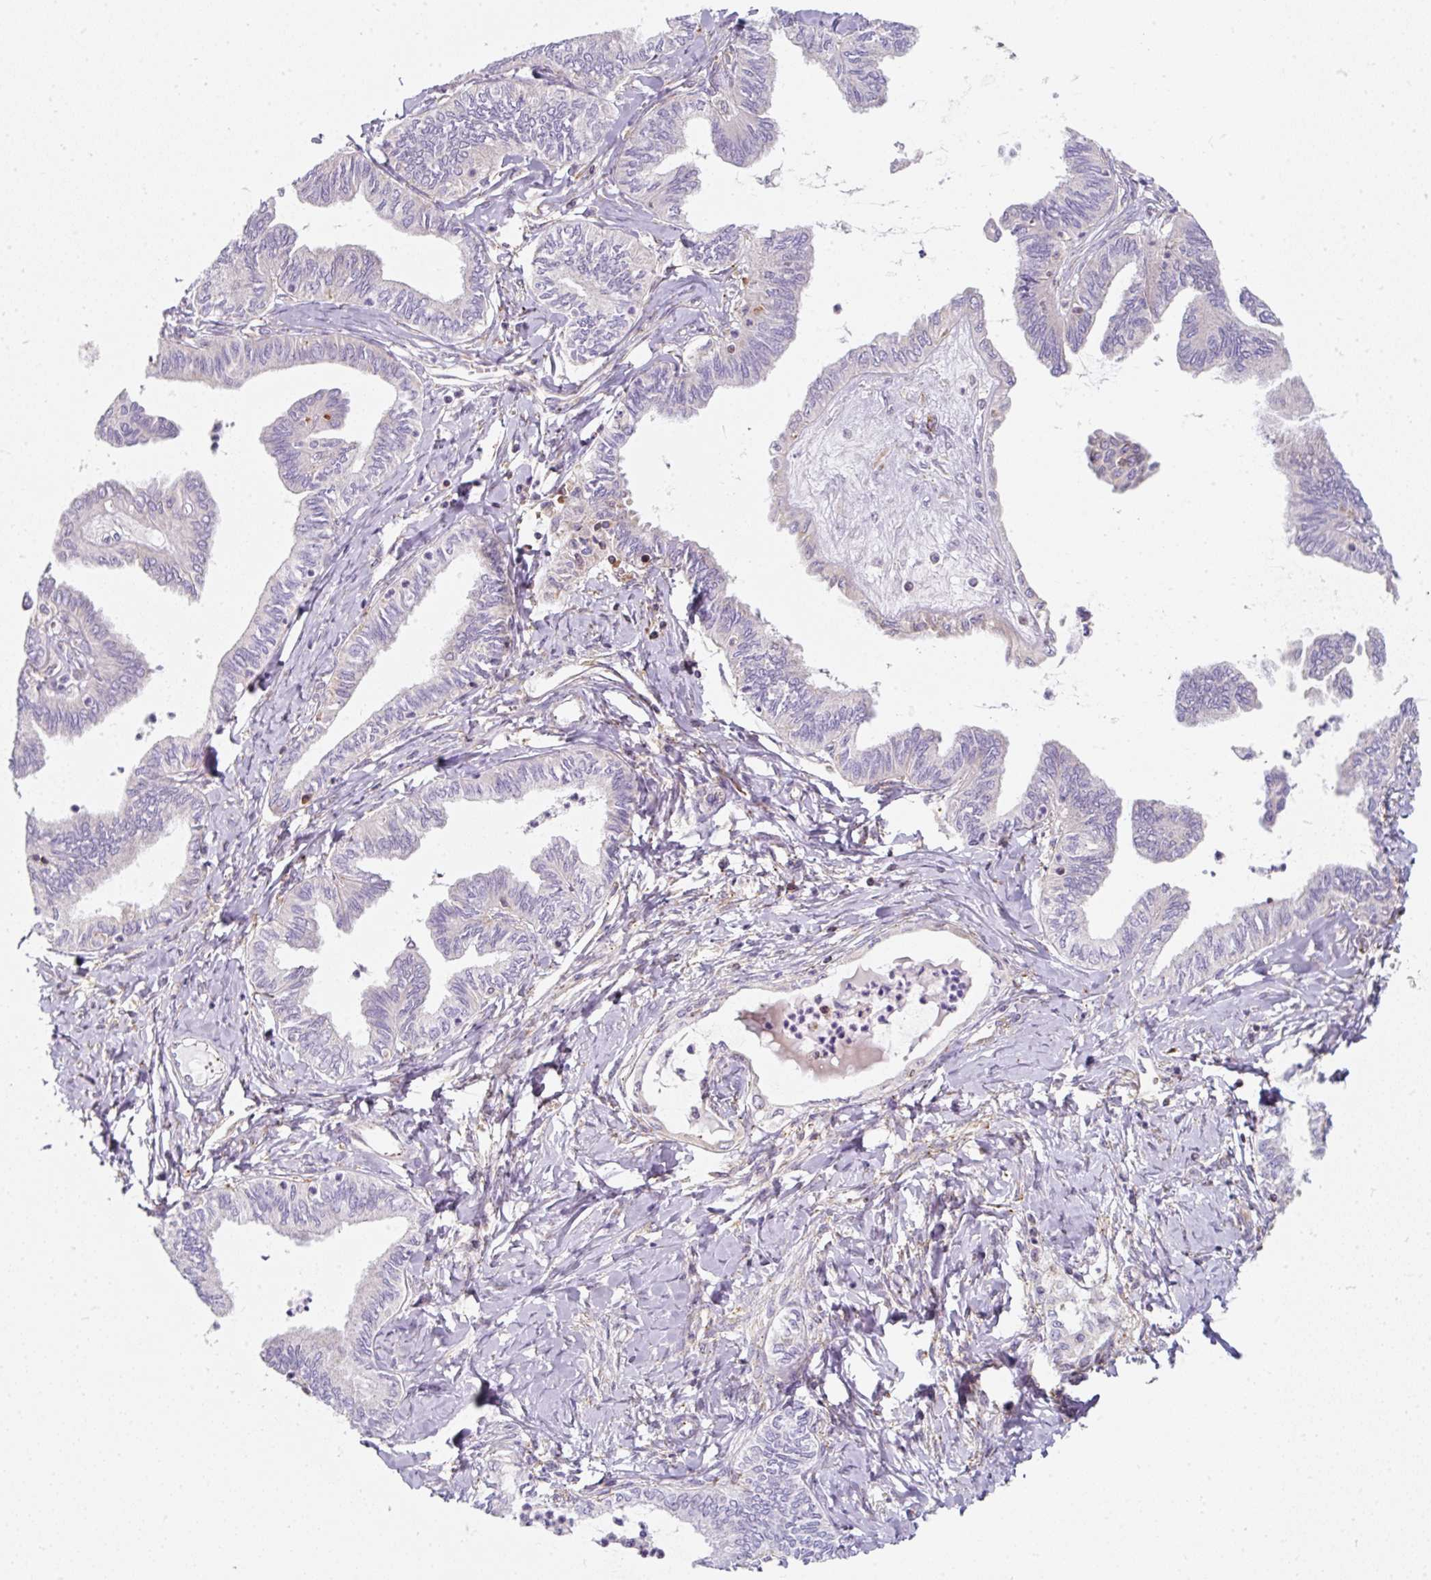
{"staining": {"intensity": "weak", "quantity": "<25%", "location": "cytoplasmic/membranous"}, "tissue": "ovarian cancer", "cell_type": "Tumor cells", "image_type": "cancer", "snomed": [{"axis": "morphology", "description": "Carcinoma, endometroid"}, {"axis": "topography", "description": "Ovary"}], "caption": "IHC image of neoplastic tissue: endometroid carcinoma (ovarian) stained with DAB reveals no significant protein expression in tumor cells. Brightfield microscopy of immunohistochemistry (IHC) stained with DAB (brown) and hematoxylin (blue), captured at high magnification.", "gene": "ERAP2", "patient": {"sex": "female", "age": 70}}